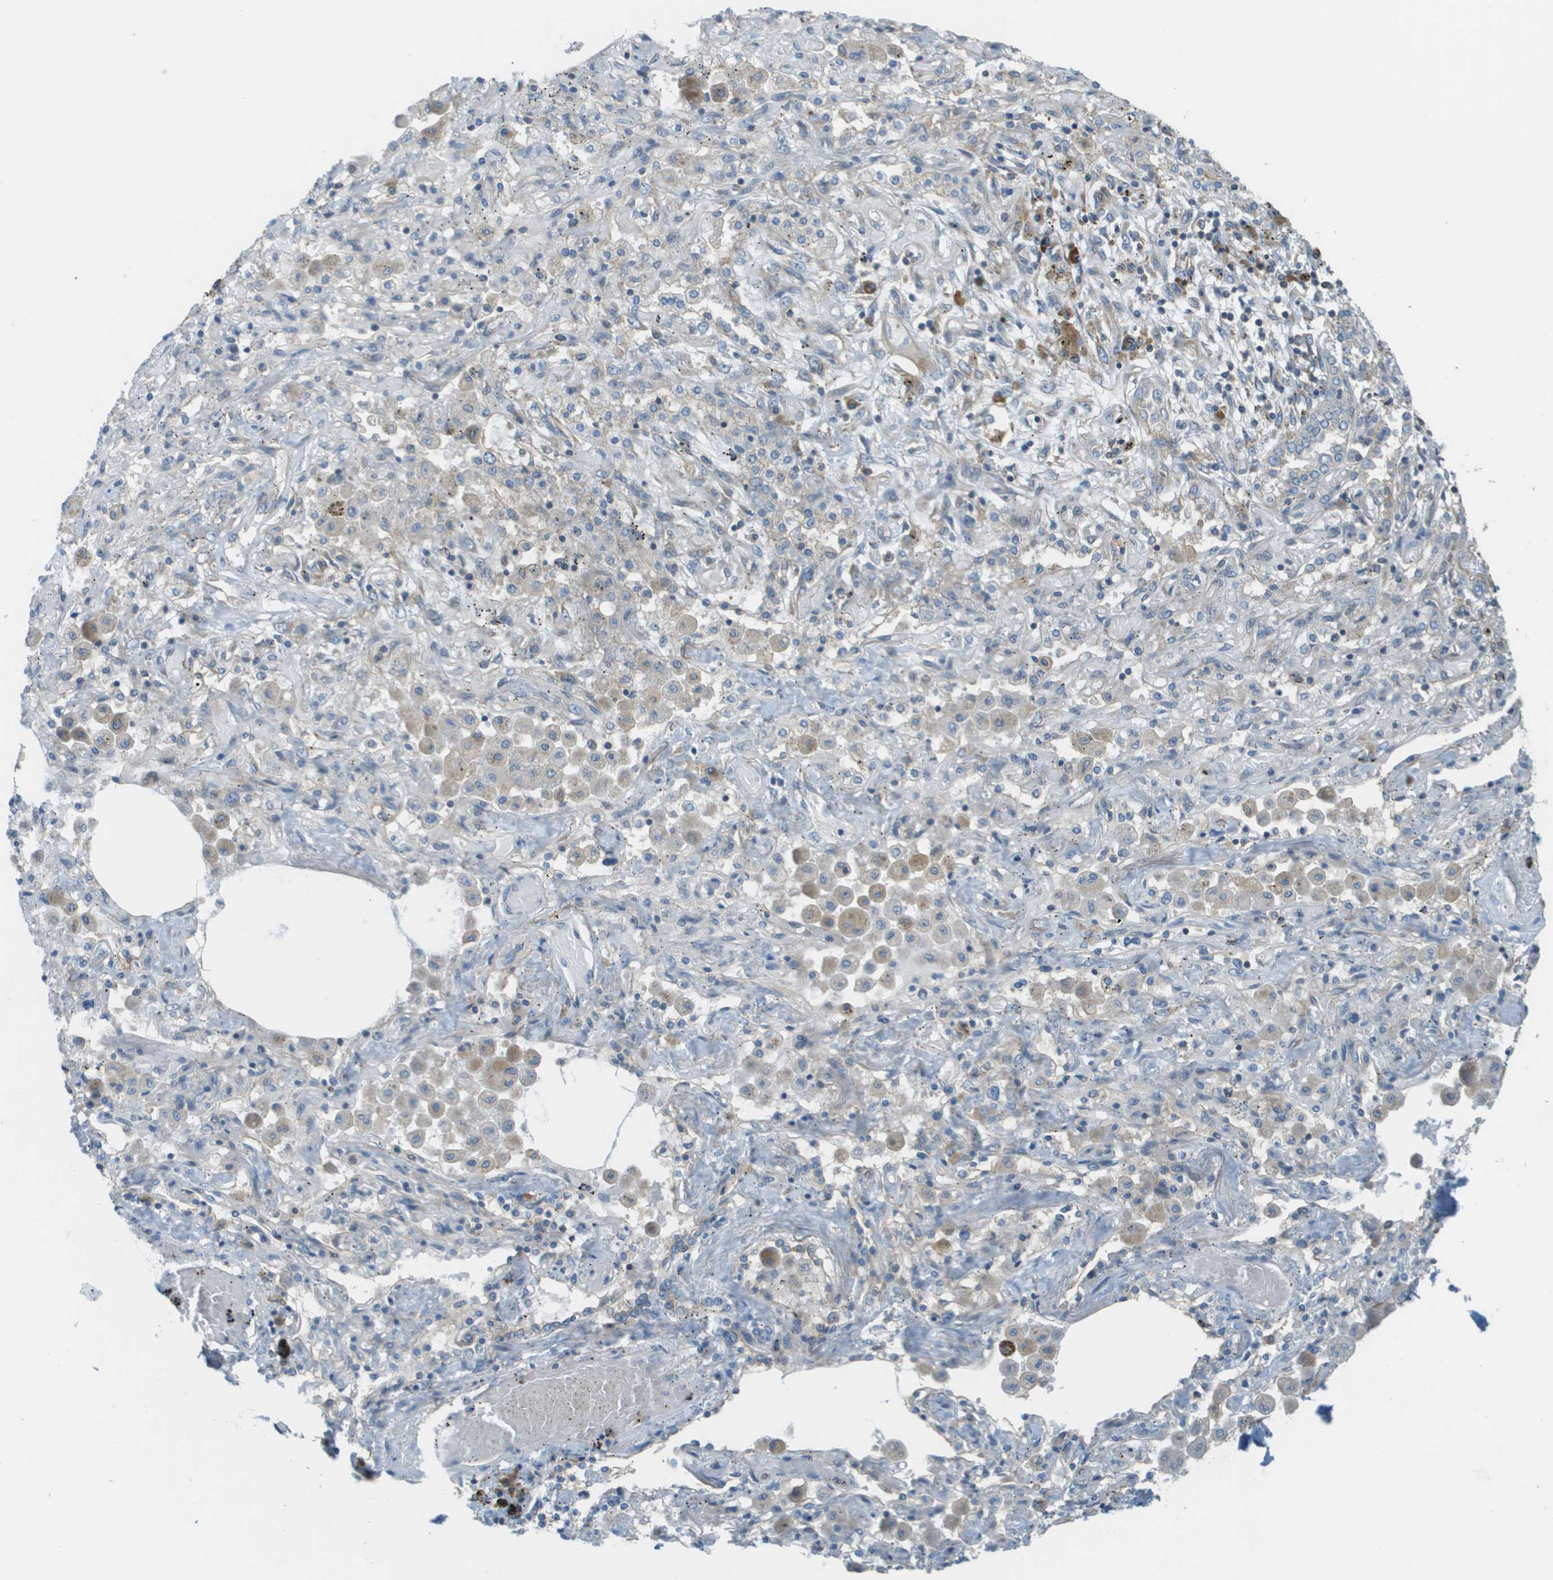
{"staining": {"intensity": "negative", "quantity": "none", "location": "none"}, "tissue": "lung cancer", "cell_type": "Tumor cells", "image_type": "cancer", "snomed": [{"axis": "morphology", "description": "Squamous cell carcinoma, NOS"}, {"axis": "topography", "description": "Lung"}], "caption": "Histopathology image shows no significant protein staining in tumor cells of lung squamous cell carcinoma.", "gene": "DNAJB11", "patient": {"sex": "female", "age": 47}}